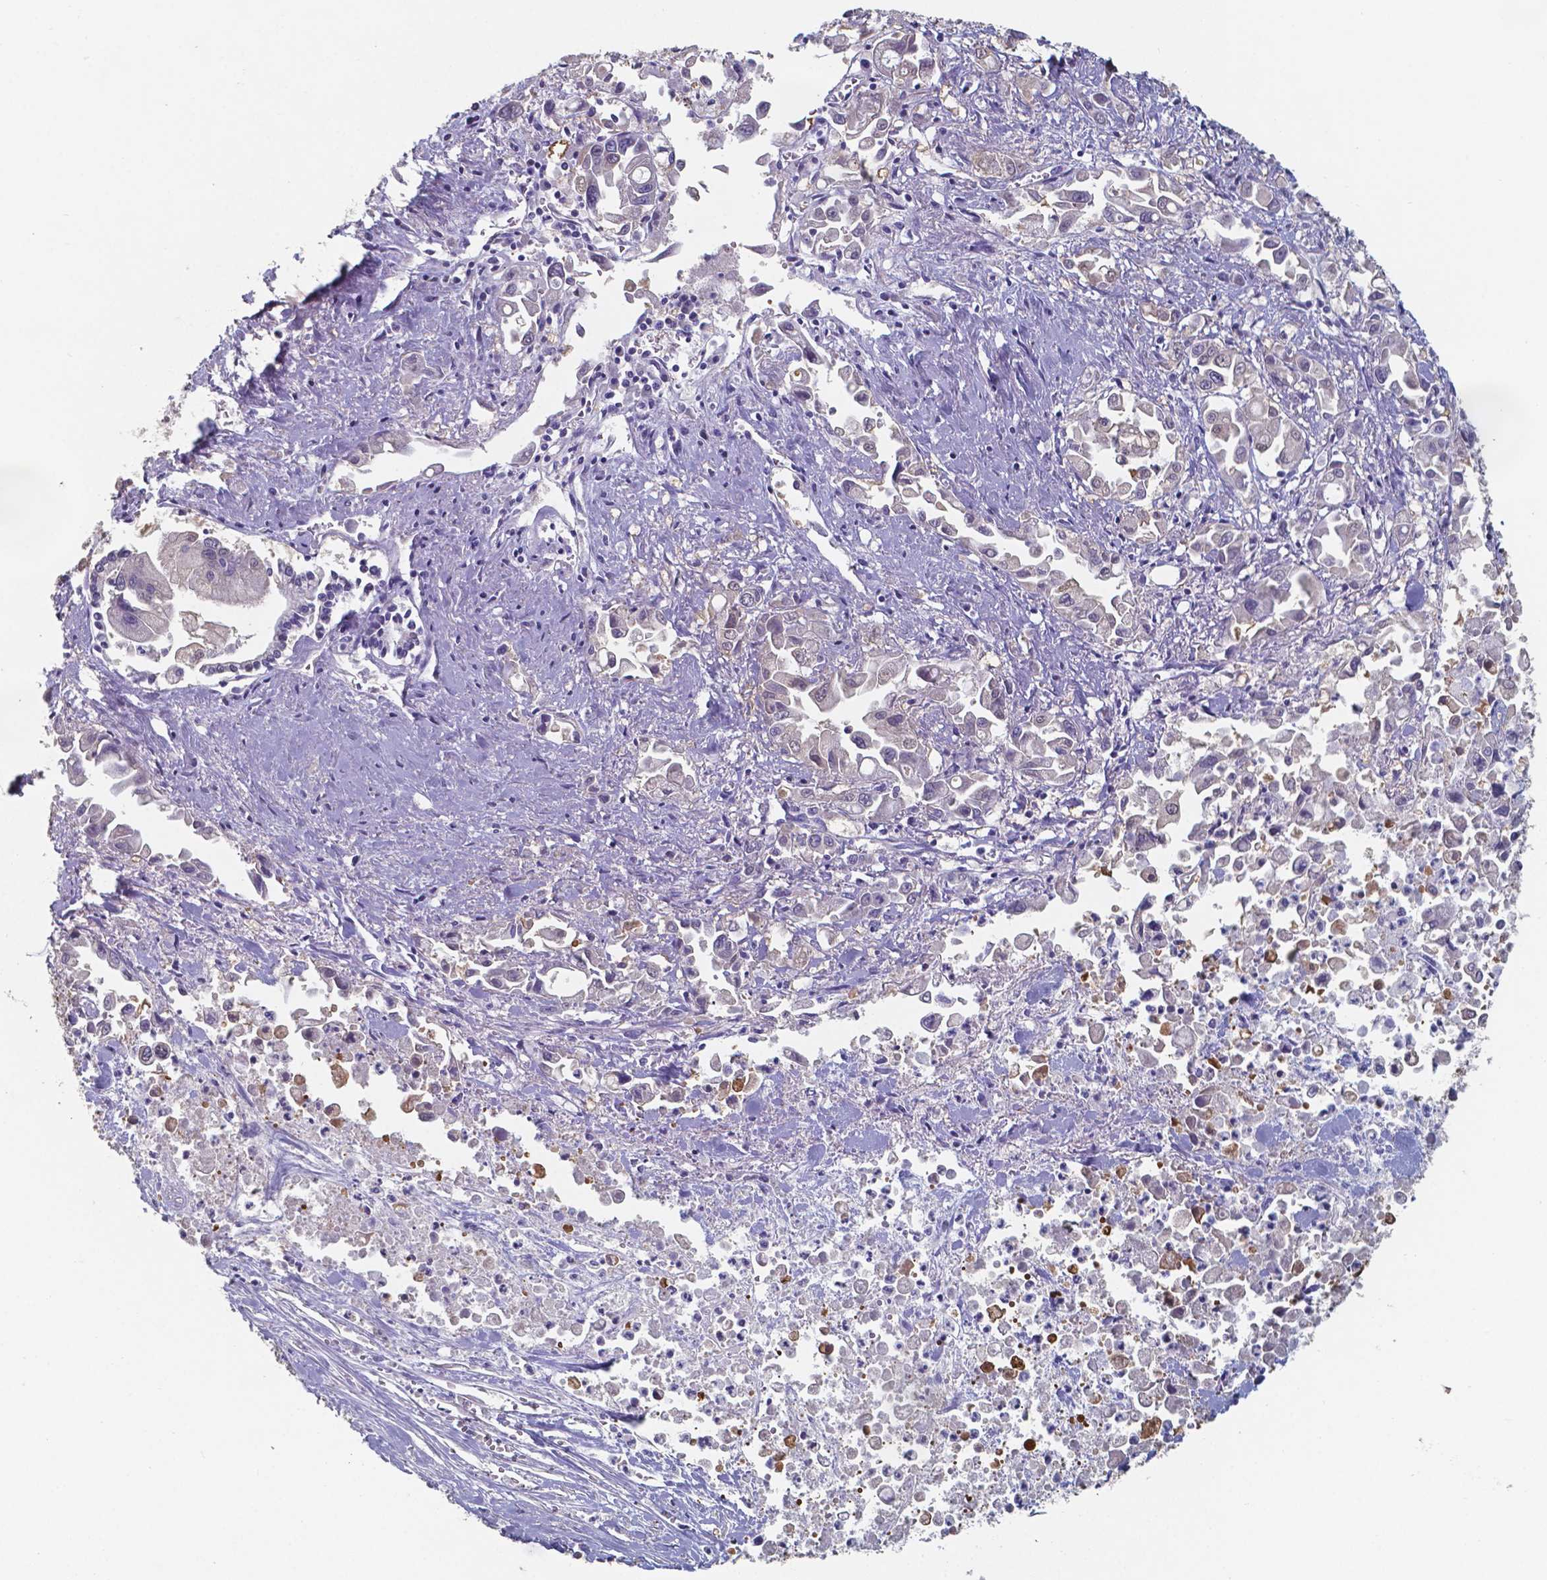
{"staining": {"intensity": "negative", "quantity": "none", "location": "none"}, "tissue": "pancreatic cancer", "cell_type": "Tumor cells", "image_type": "cancer", "snomed": [{"axis": "morphology", "description": "Adenocarcinoma, NOS"}, {"axis": "topography", "description": "Pancreas"}], "caption": "Immunohistochemical staining of human pancreatic adenocarcinoma shows no significant positivity in tumor cells.", "gene": "FOXJ1", "patient": {"sex": "female", "age": 83}}